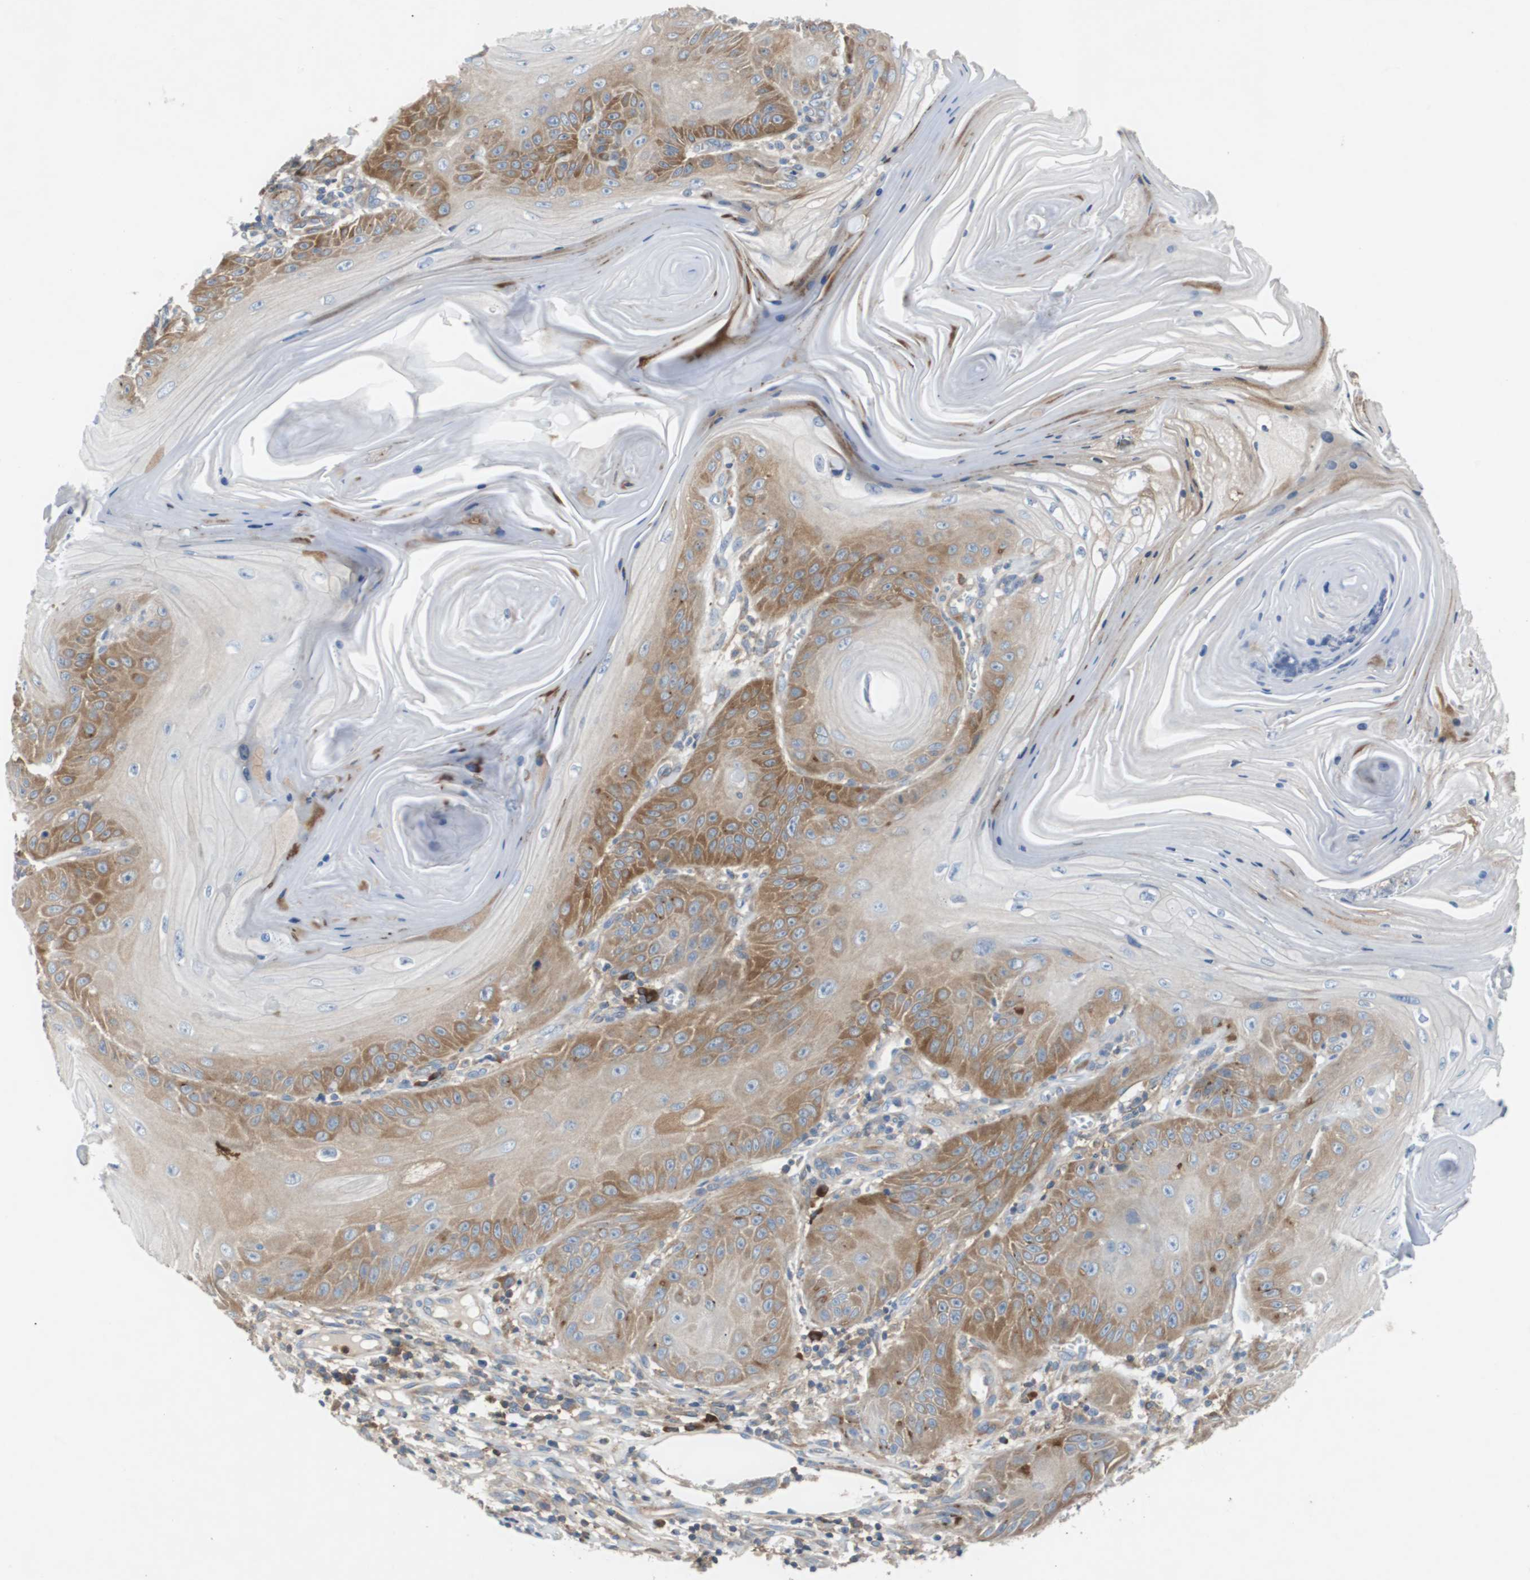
{"staining": {"intensity": "moderate", "quantity": "25%-75%", "location": "cytoplasmic/membranous"}, "tissue": "skin cancer", "cell_type": "Tumor cells", "image_type": "cancer", "snomed": [{"axis": "morphology", "description": "Squamous cell carcinoma, NOS"}, {"axis": "topography", "description": "Skin"}], "caption": "A brown stain labels moderate cytoplasmic/membranous positivity of a protein in human skin cancer tumor cells. The protein of interest is stained brown, and the nuclei are stained in blue (DAB (3,3'-diaminobenzidine) IHC with brightfield microscopy, high magnification).", "gene": "GYS1", "patient": {"sex": "female", "age": 78}}